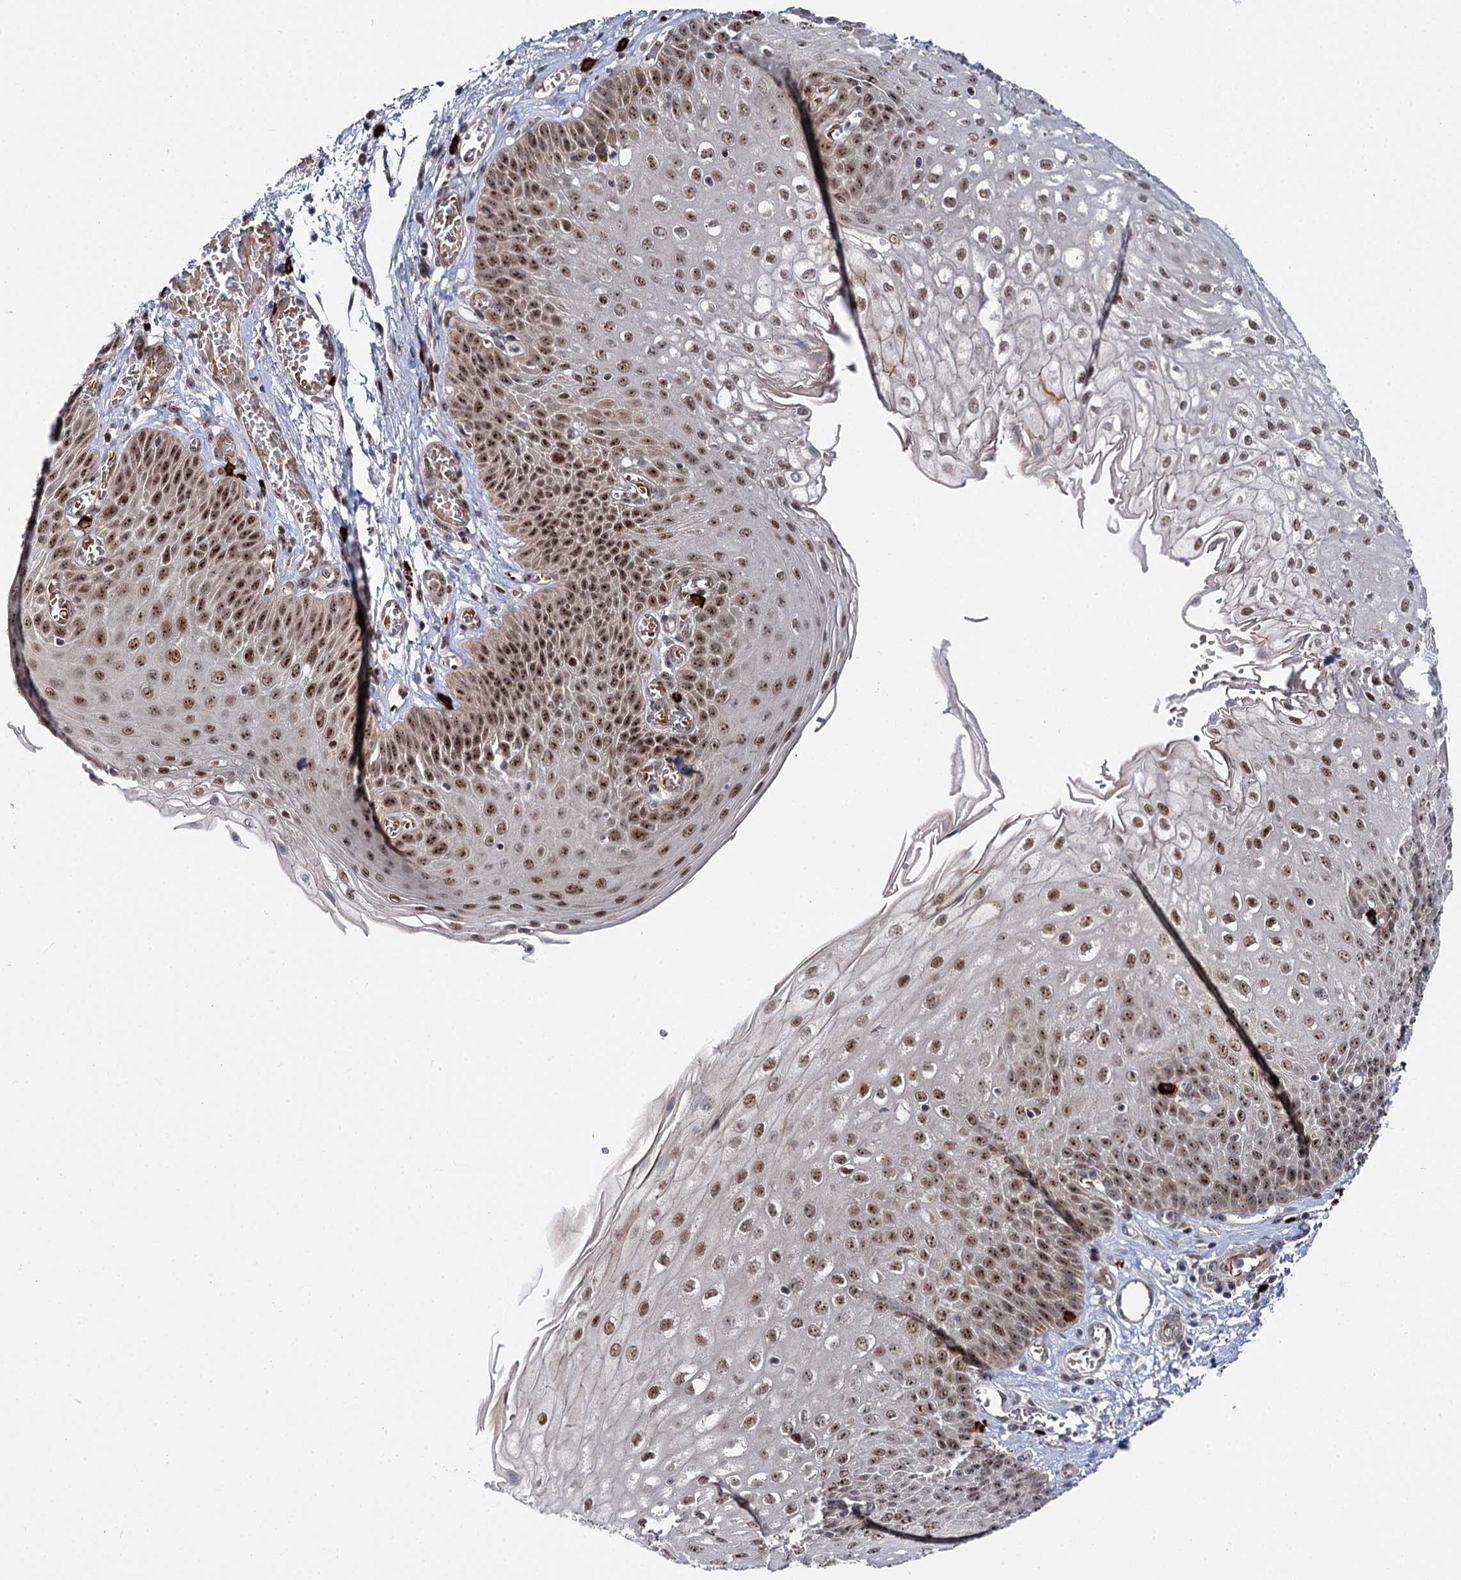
{"staining": {"intensity": "strong", "quantity": ">75%", "location": "nuclear"}, "tissue": "esophagus", "cell_type": "Squamous epithelial cells", "image_type": "normal", "snomed": [{"axis": "morphology", "description": "Normal tissue, NOS"}, {"axis": "topography", "description": "Esophagus"}], "caption": "About >75% of squamous epithelial cells in benign esophagus demonstrate strong nuclear protein staining as visualized by brown immunohistochemical staining.", "gene": "BUD13", "patient": {"sex": "male", "age": 81}}